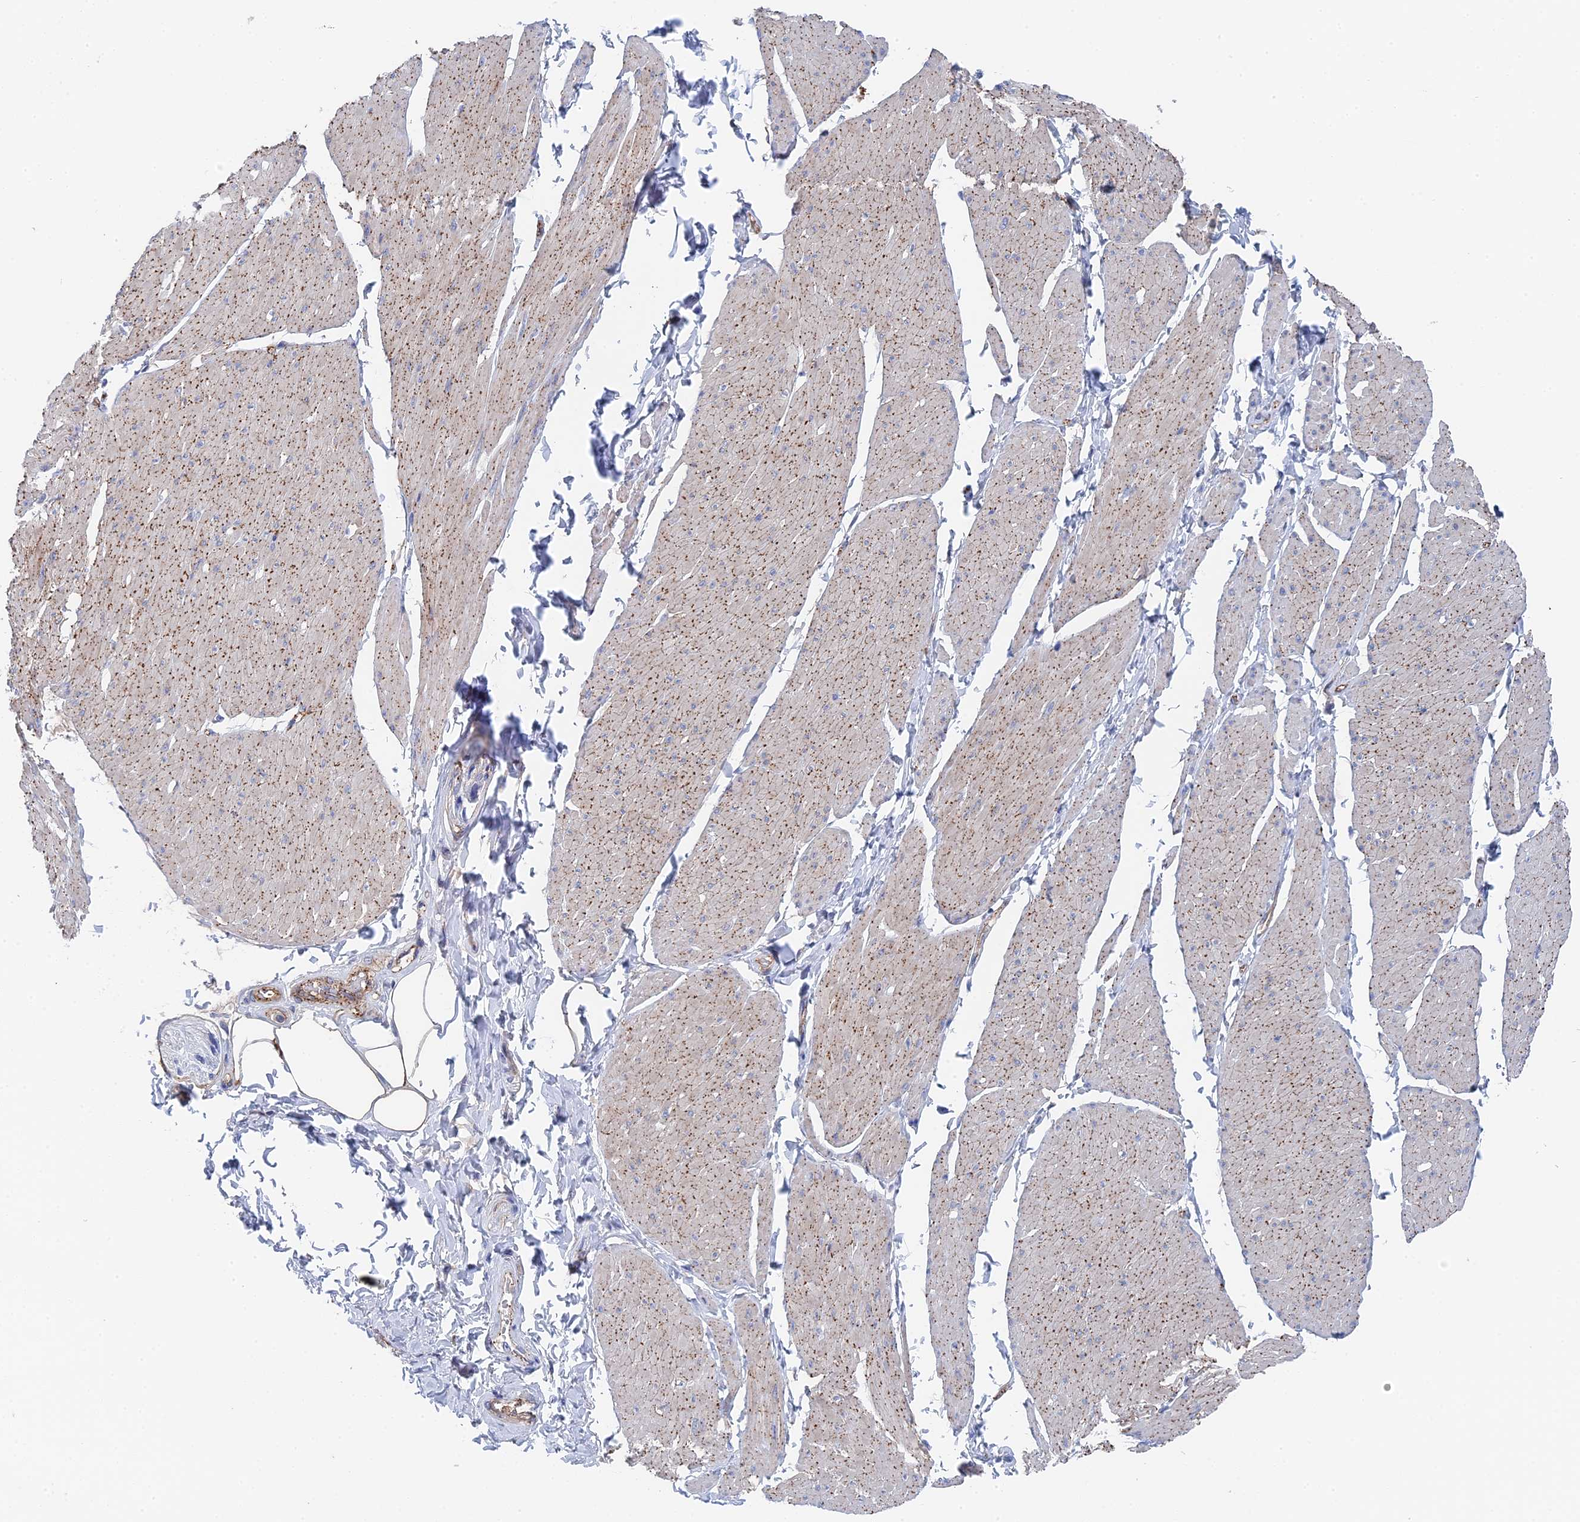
{"staining": {"intensity": "weak", "quantity": "25%-75%", "location": "cytoplasmic/membranous"}, "tissue": "smooth muscle", "cell_type": "Smooth muscle cells", "image_type": "normal", "snomed": [{"axis": "morphology", "description": "Urothelial carcinoma, High grade"}, {"axis": "topography", "description": "Urinary bladder"}], "caption": "This micrograph demonstrates immunohistochemistry staining of benign human smooth muscle, with low weak cytoplasmic/membranous expression in approximately 25%-75% of smooth muscle cells.", "gene": "MTHFSD", "patient": {"sex": "male", "age": 46}}